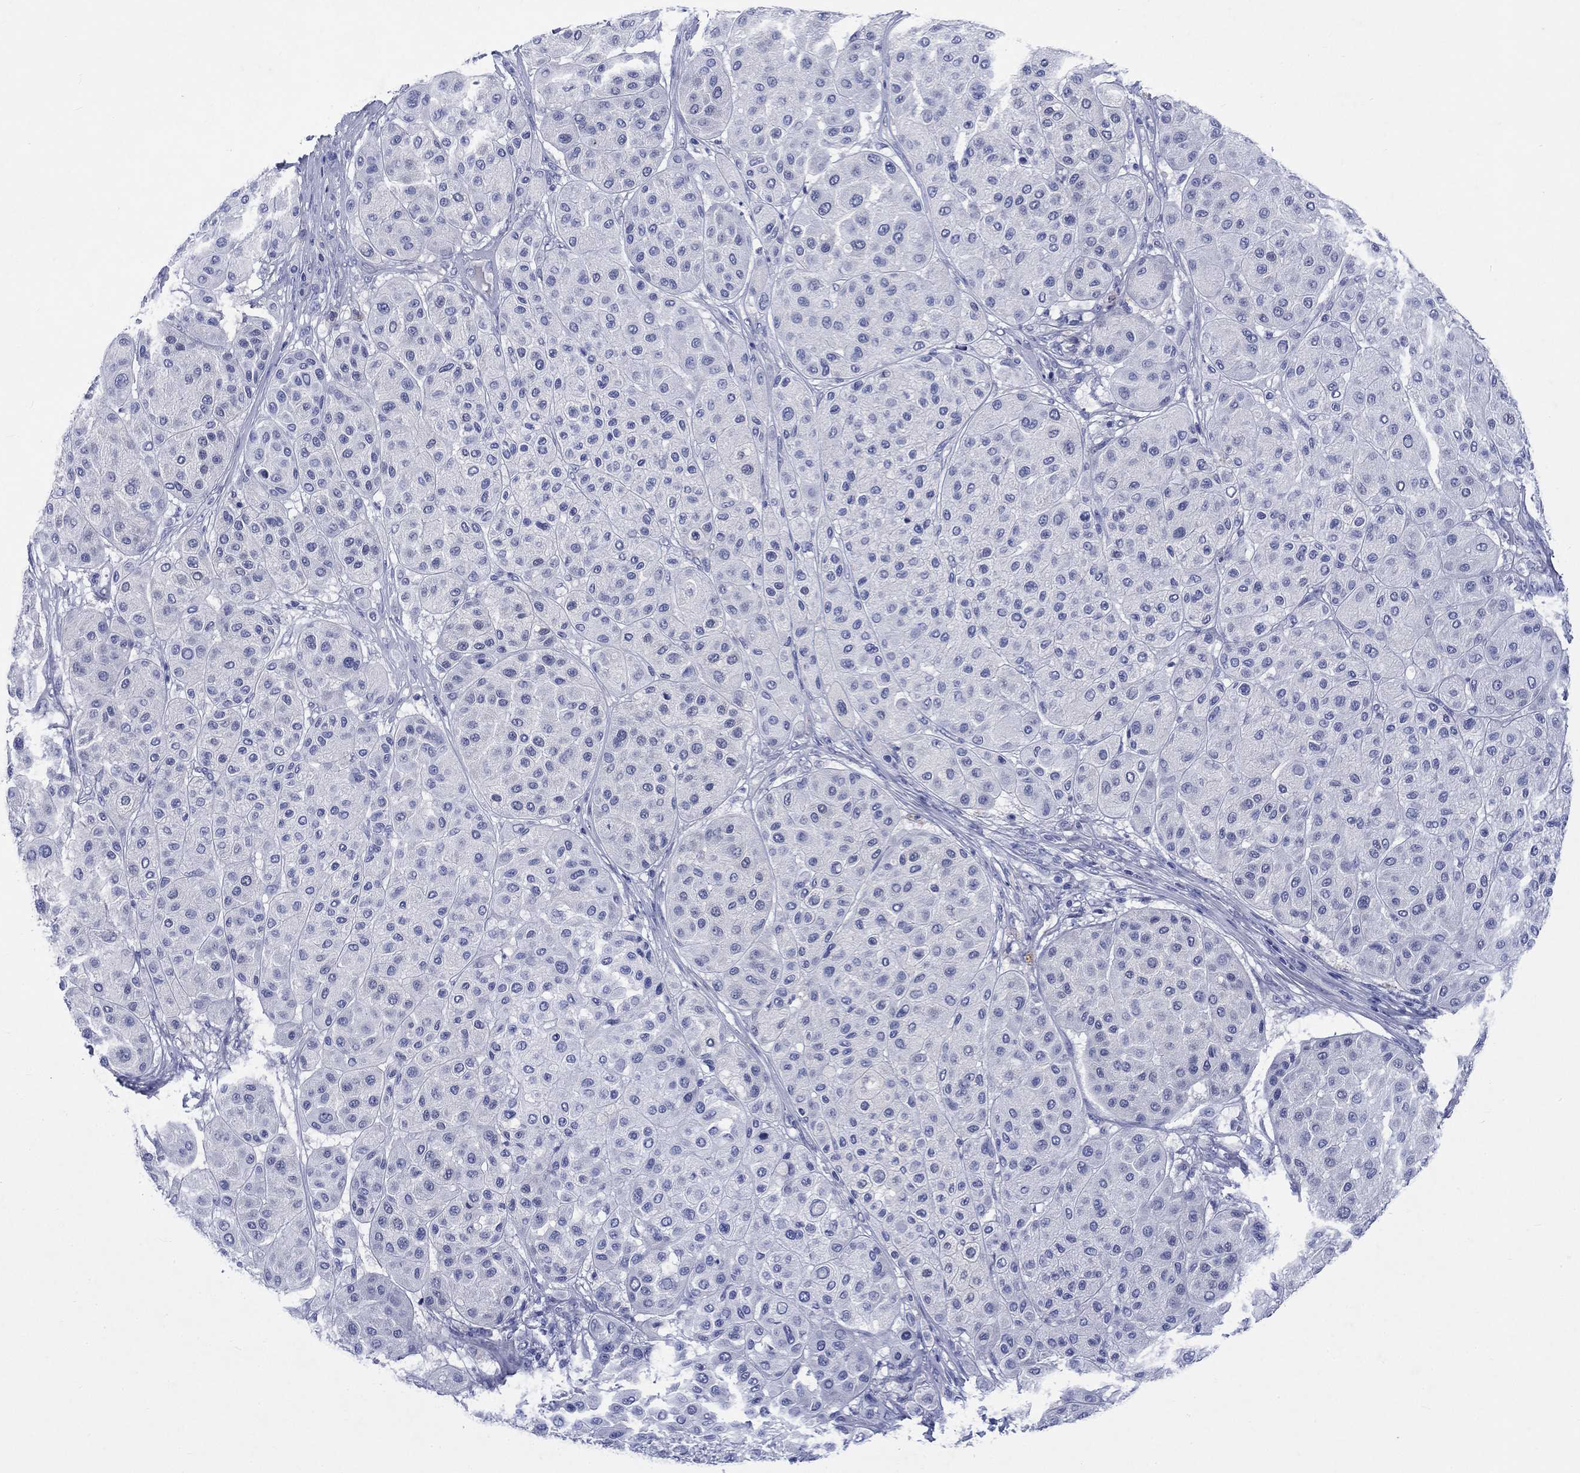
{"staining": {"intensity": "negative", "quantity": "none", "location": "none"}, "tissue": "melanoma", "cell_type": "Tumor cells", "image_type": "cancer", "snomed": [{"axis": "morphology", "description": "Malignant melanoma, Metastatic site"}, {"axis": "topography", "description": "Smooth muscle"}], "caption": "Immunohistochemistry (IHC) histopathology image of human malignant melanoma (metastatic site) stained for a protein (brown), which displays no positivity in tumor cells.", "gene": "CACNG3", "patient": {"sex": "male", "age": 41}}